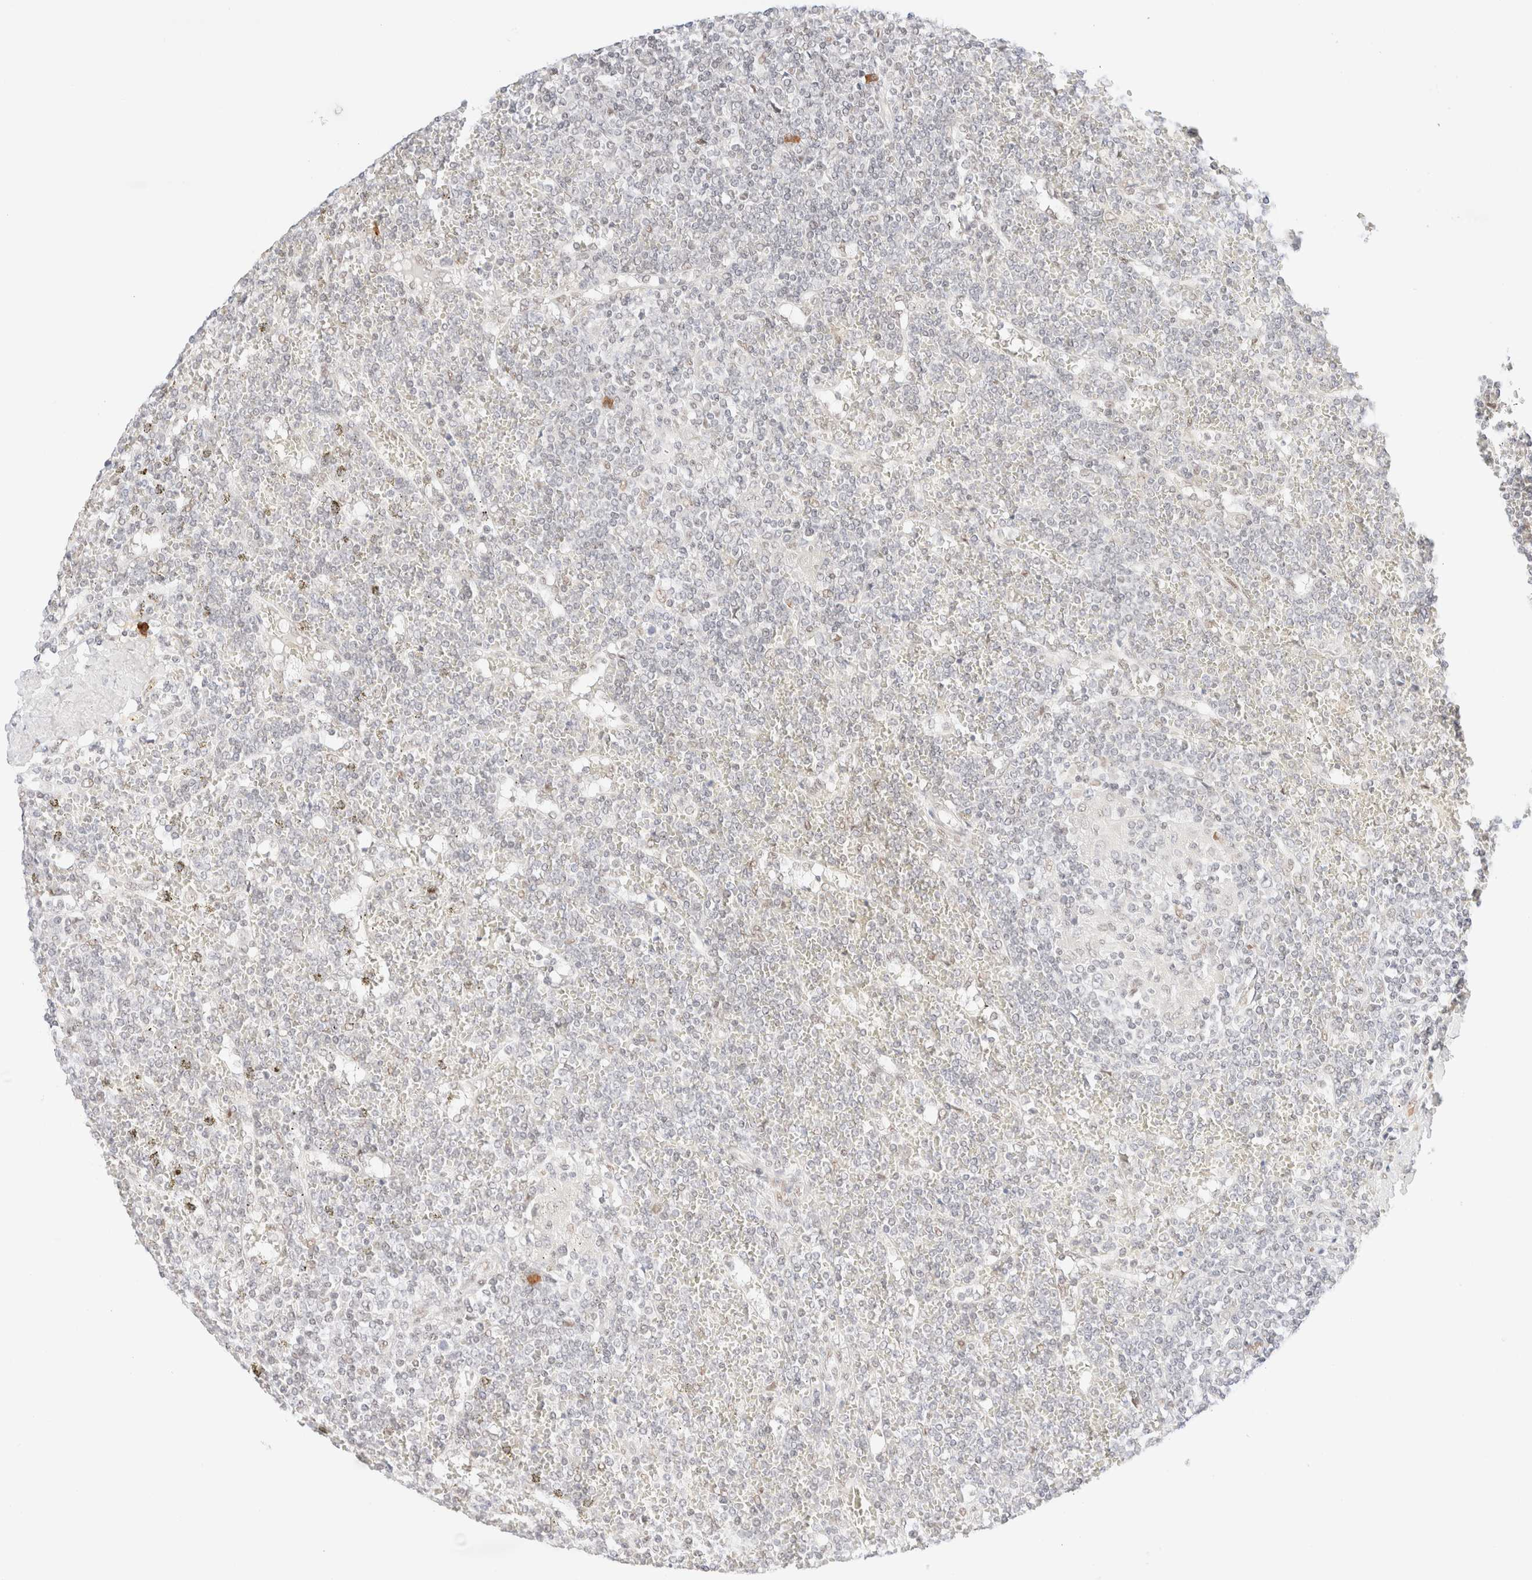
{"staining": {"intensity": "negative", "quantity": "none", "location": "none"}, "tissue": "lymphoma", "cell_type": "Tumor cells", "image_type": "cancer", "snomed": [{"axis": "morphology", "description": "Malignant lymphoma, non-Hodgkin's type, Low grade"}, {"axis": "topography", "description": "Spleen"}], "caption": "The immunohistochemistry (IHC) histopathology image has no significant positivity in tumor cells of low-grade malignant lymphoma, non-Hodgkin's type tissue.", "gene": "CIC", "patient": {"sex": "female", "age": 19}}